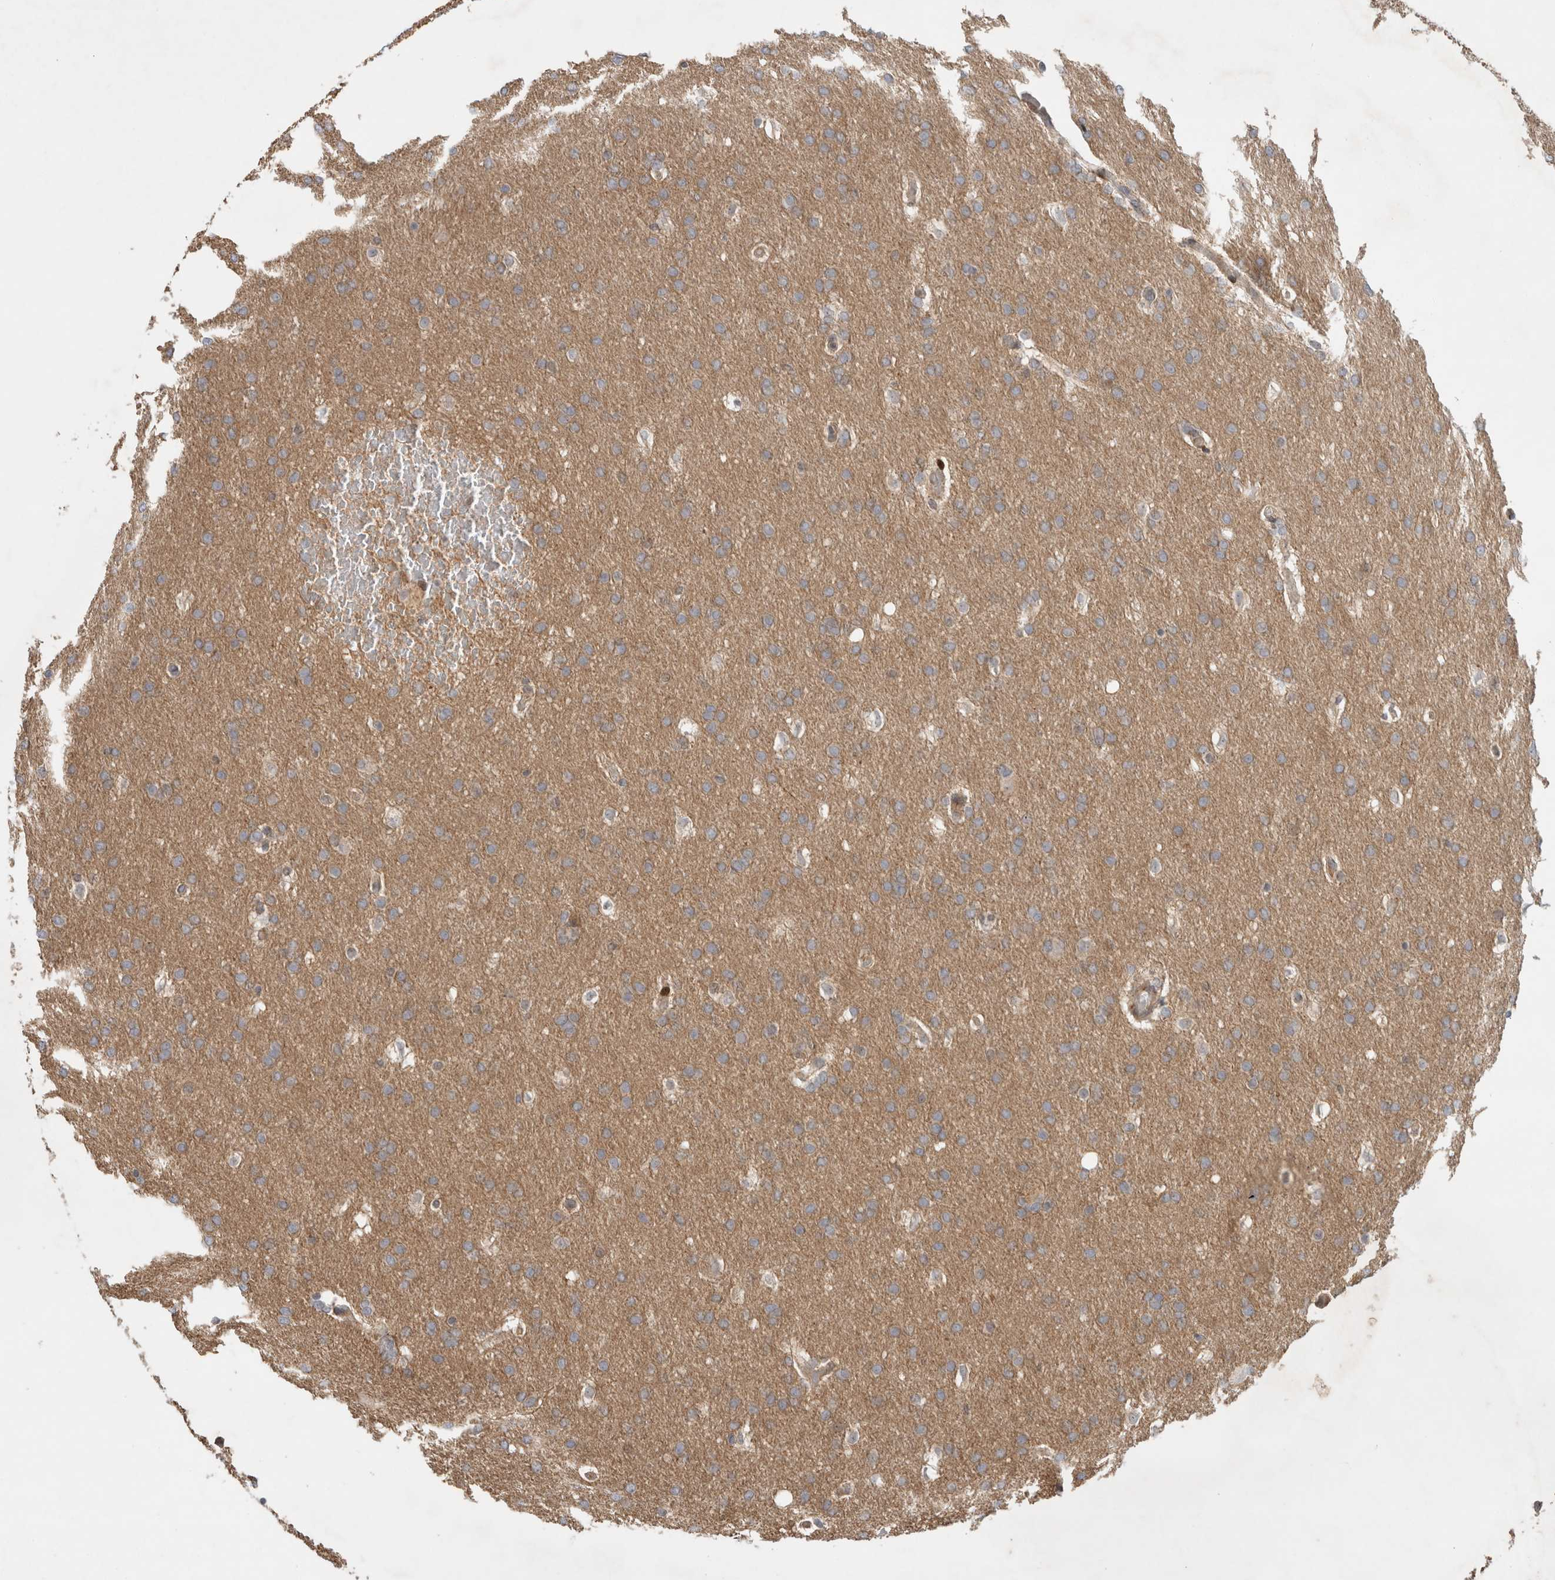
{"staining": {"intensity": "negative", "quantity": "none", "location": "none"}, "tissue": "glioma", "cell_type": "Tumor cells", "image_type": "cancer", "snomed": [{"axis": "morphology", "description": "Glioma, malignant, Low grade"}, {"axis": "topography", "description": "Brain"}], "caption": "This photomicrograph is of glioma stained with immunohistochemistry (IHC) to label a protein in brown with the nuclei are counter-stained blue. There is no positivity in tumor cells.", "gene": "INSRR", "patient": {"sex": "female", "age": 37}}